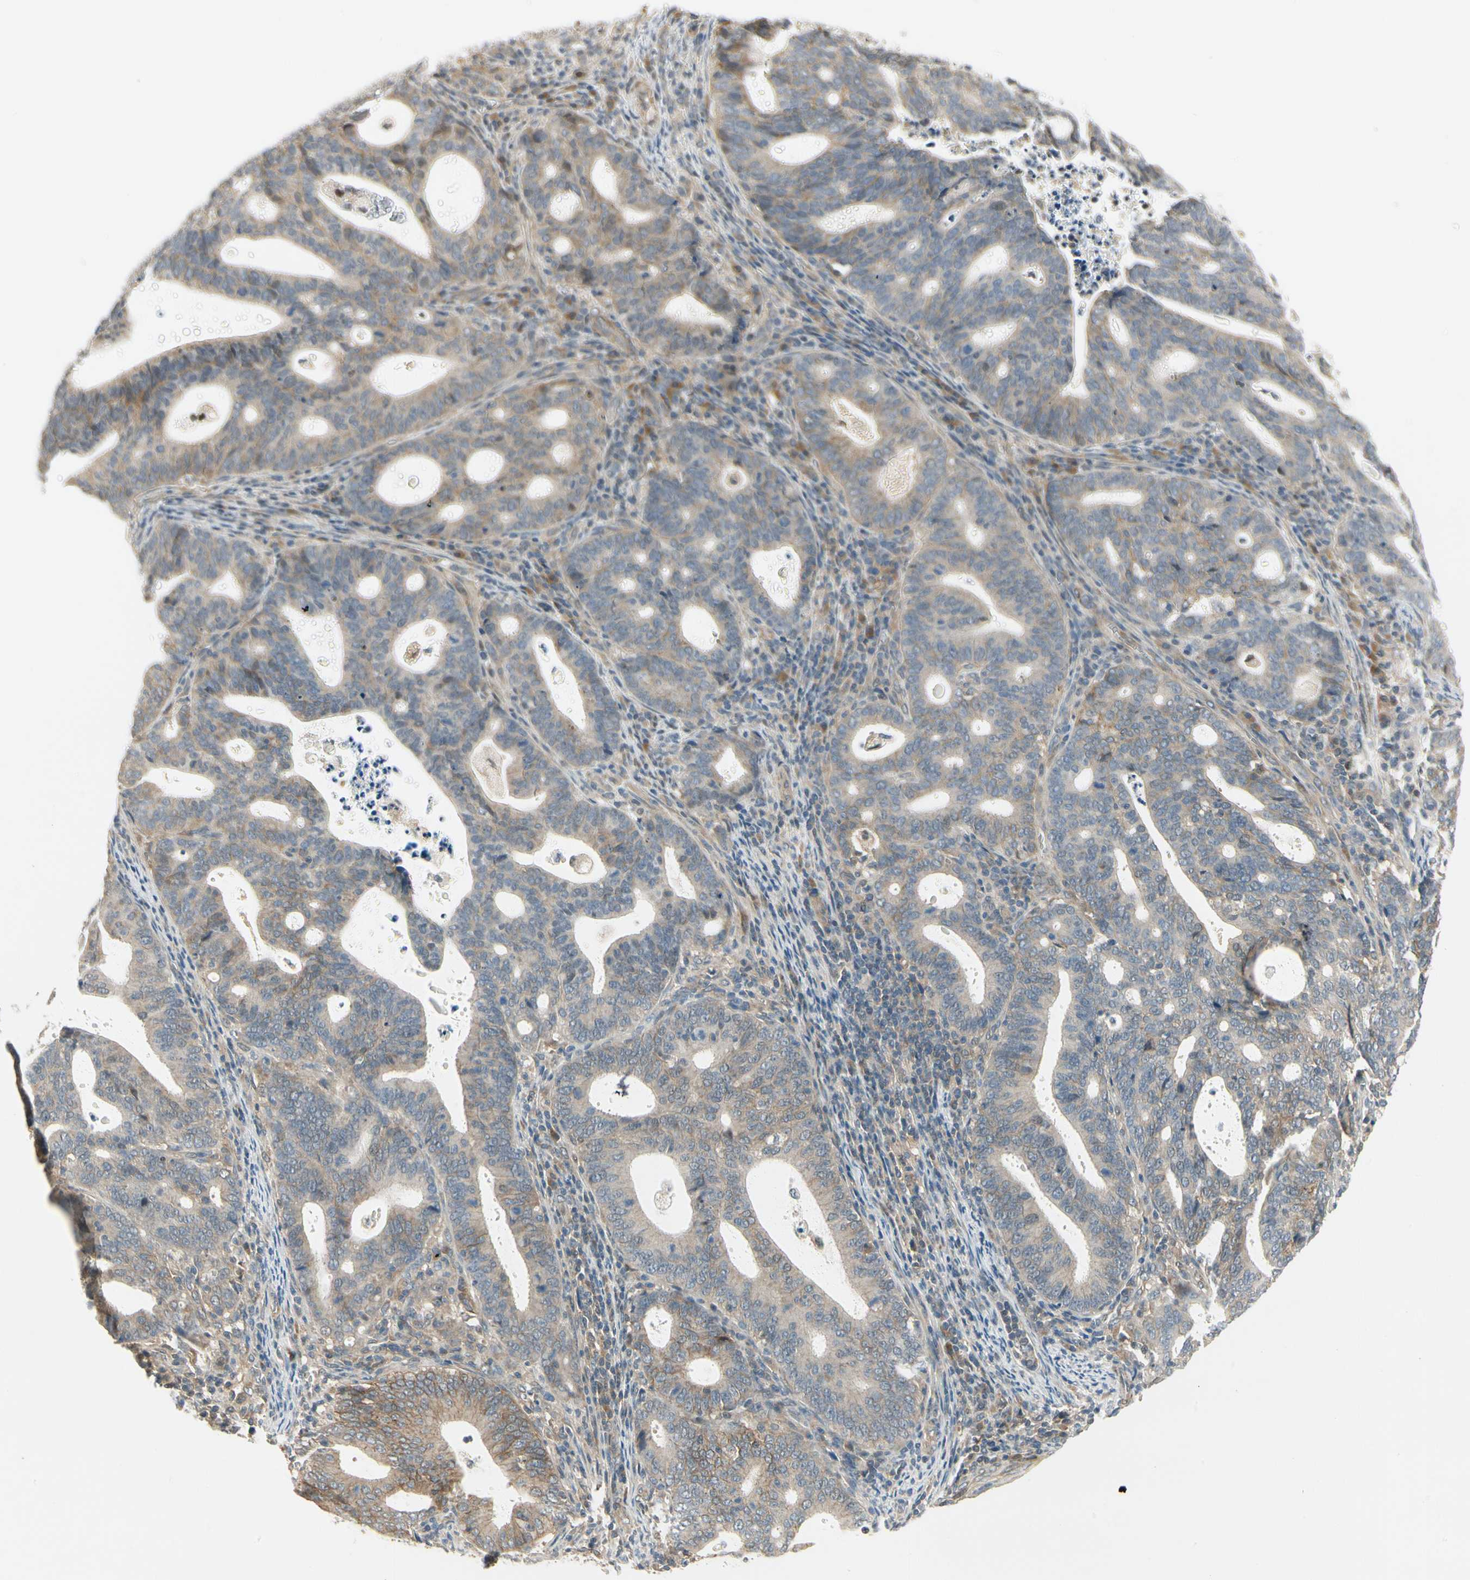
{"staining": {"intensity": "weak", "quantity": "25%-75%", "location": "cytoplasmic/membranous"}, "tissue": "endometrial cancer", "cell_type": "Tumor cells", "image_type": "cancer", "snomed": [{"axis": "morphology", "description": "Adenocarcinoma, NOS"}, {"axis": "topography", "description": "Uterus"}], "caption": "A high-resolution micrograph shows immunohistochemistry (IHC) staining of adenocarcinoma (endometrial), which exhibits weak cytoplasmic/membranous expression in approximately 25%-75% of tumor cells.", "gene": "EPHB3", "patient": {"sex": "female", "age": 83}}